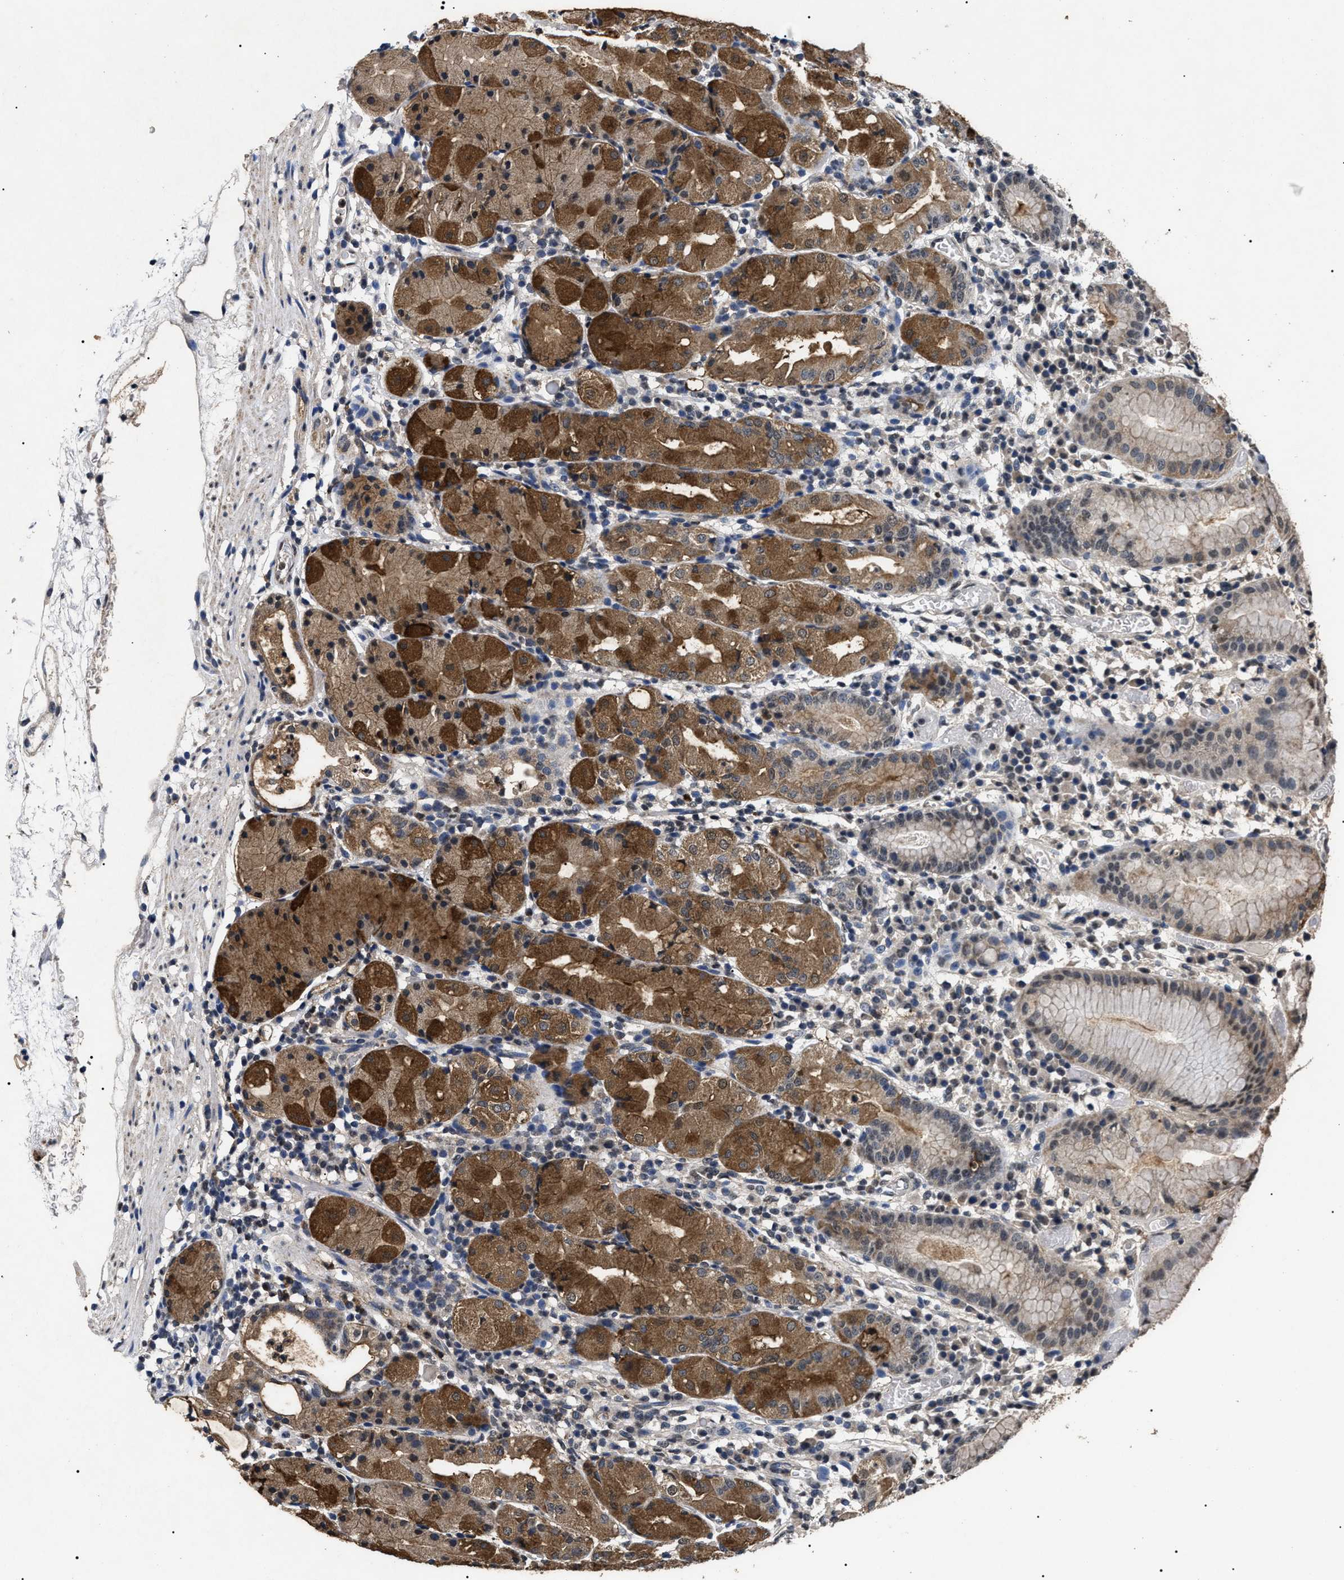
{"staining": {"intensity": "moderate", "quantity": ">75%", "location": "cytoplasmic/membranous,nuclear"}, "tissue": "stomach", "cell_type": "Glandular cells", "image_type": "normal", "snomed": [{"axis": "morphology", "description": "Normal tissue, NOS"}, {"axis": "topography", "description": "Stomach"}, {"axis": "topography", "description": "Stomach, lower"}], "caption": "Glandular cells demonstrate moderate cytoplasmic/membranous,nuclear staining in about >75% of cells in normal stomach. The protein of interest is stained brown, and the nuclei are stained in blue (DAB (3,3'-diaminobenzidine) IHC with brightfield microscopy, high magnification).", "gene": "ANP32E", "patient": {"sex": "female", "age": 75}}